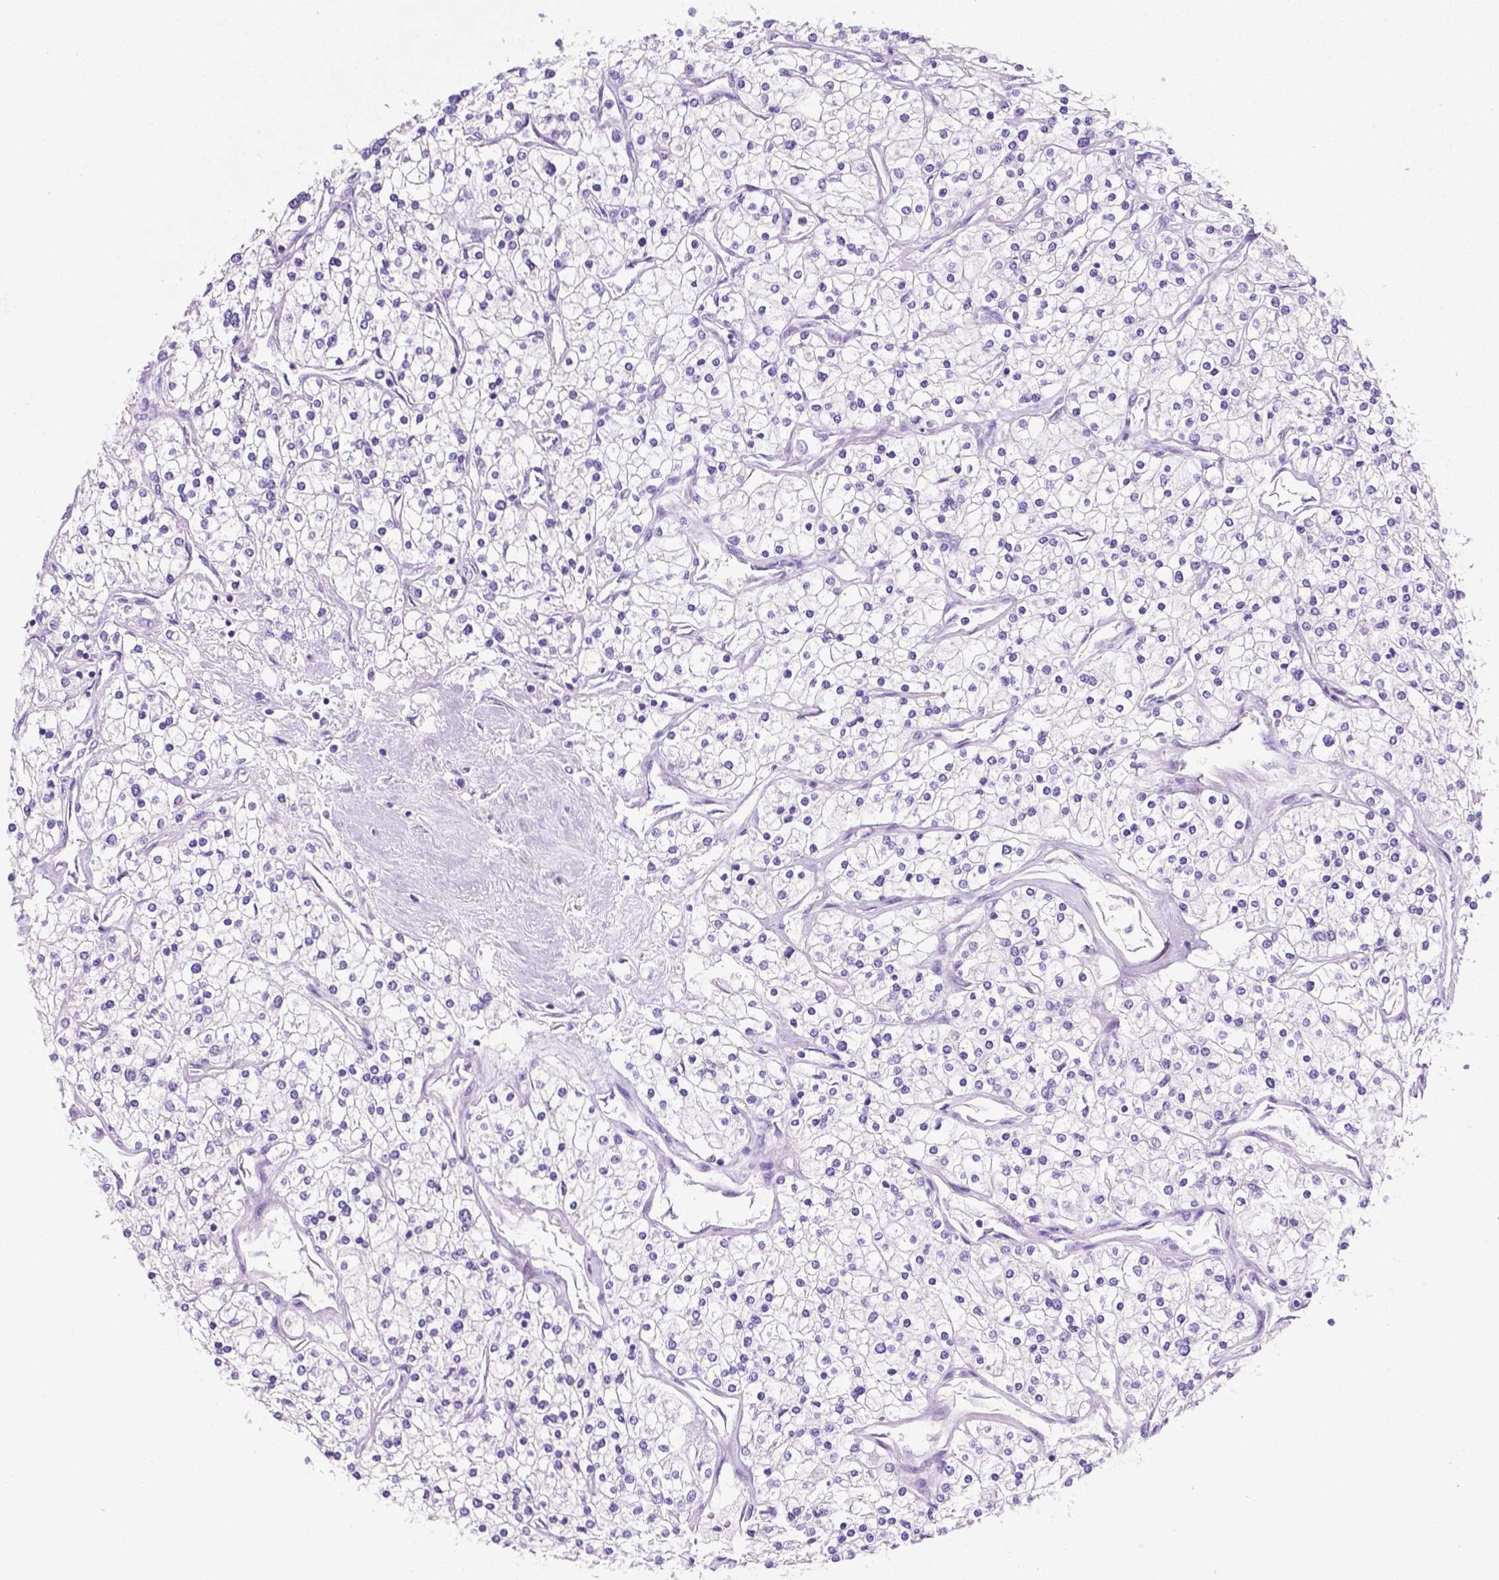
{"staining": {"intensity": "negative", "quantity": "none", "location": "none"}, "tissue": "renal cancer", "cell_type": "Tumor cells", "image_type": "cancer", "snomed": [{"axis": "morphology", "description": "Adenocarcinoma, NOS"}, {"axis": "topography", "description": "Kidney"}], "caption": "IHC image of neoplastic tissue: human renal adenocarcinoma stained with DAB (3,3'-diaminobenzidine) reveals no significant protein staining in tumor cells.", "gene": "EBLN2", "patient": {"sex": "male", "age": 80}}